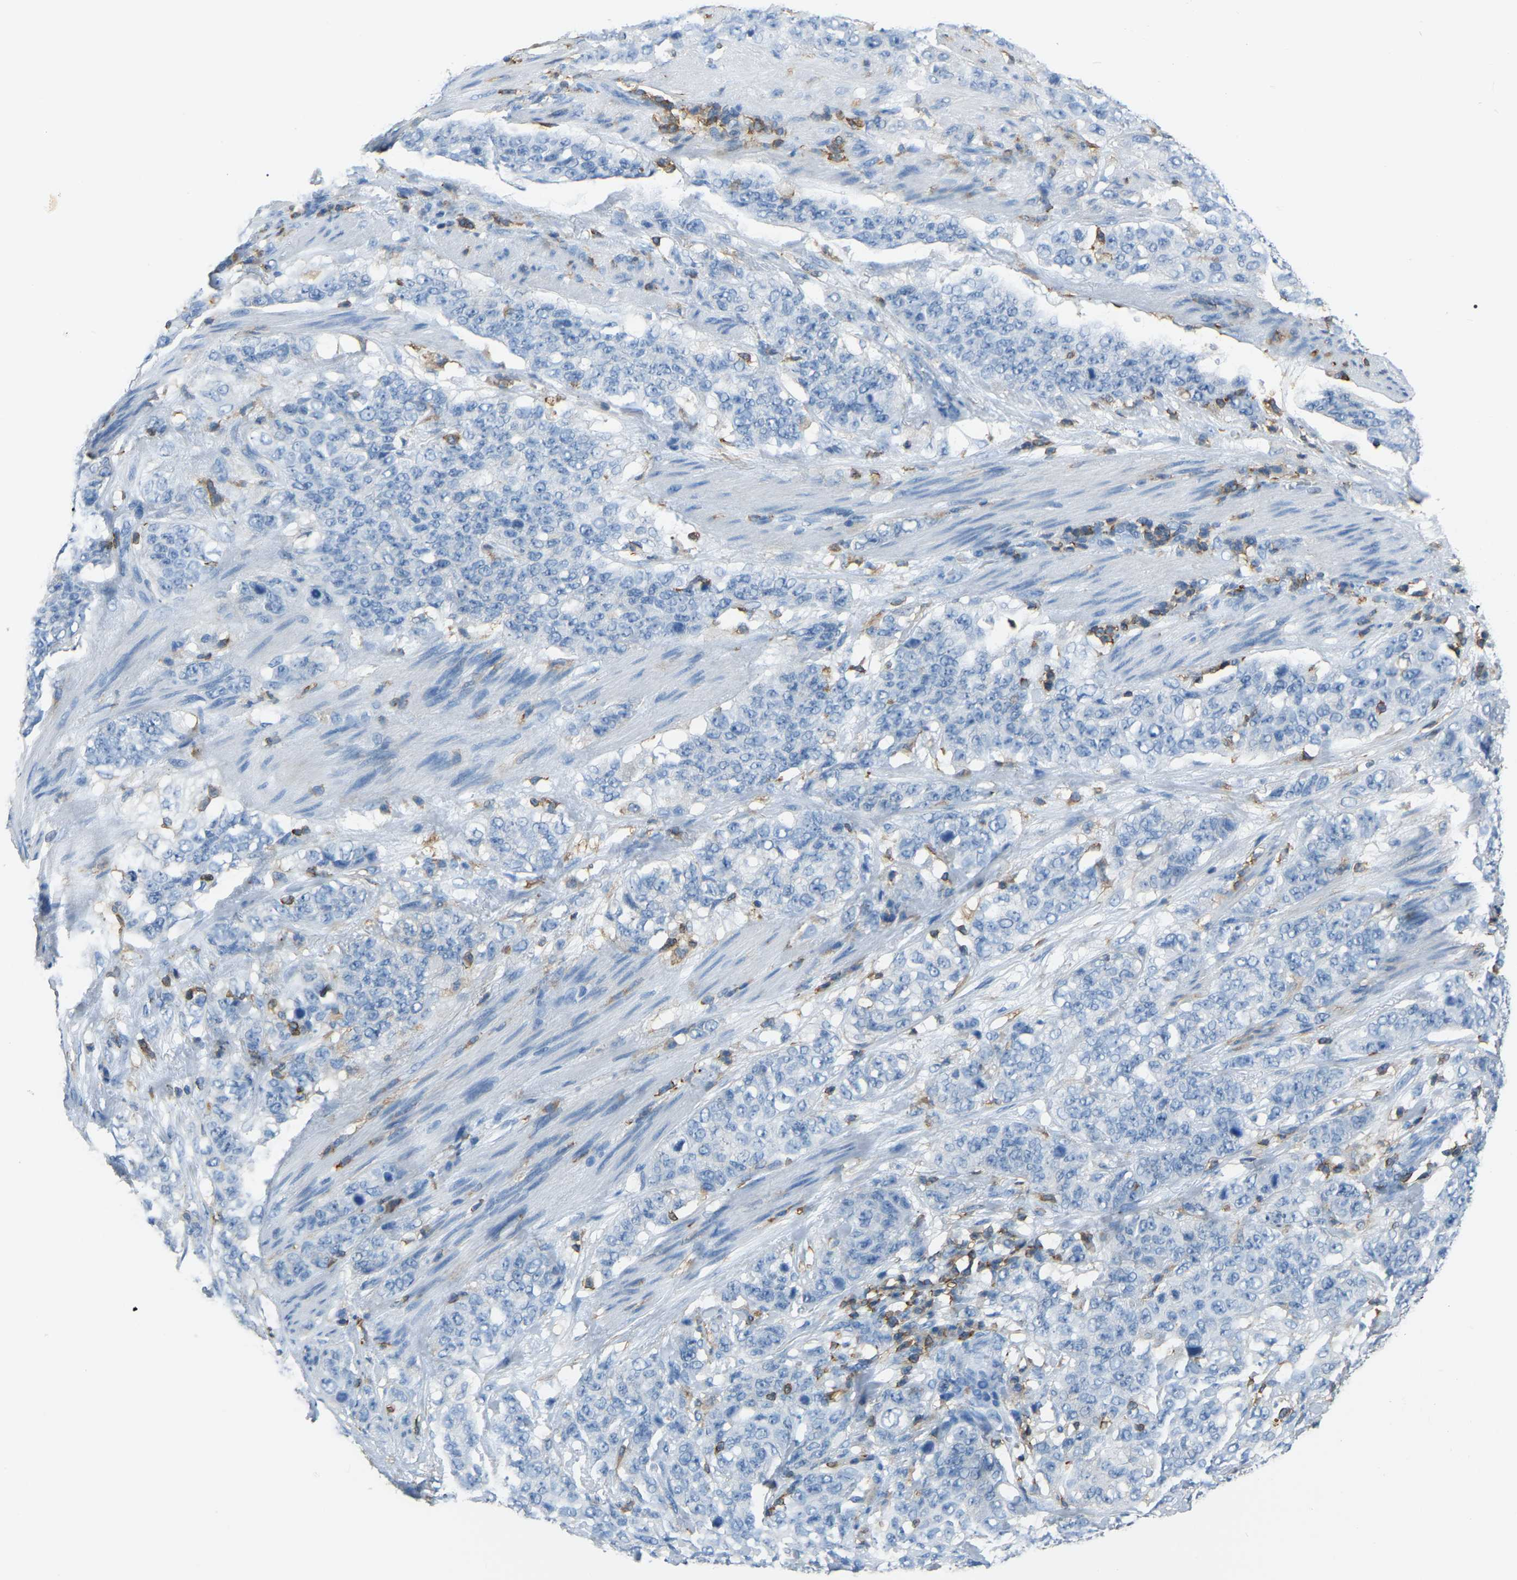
{"staining": {"intensity": "negative", "quantity": "none", "location": "none"}, "tissue": "stomach cancer", "cell_type": "Tumor cells", "image_type": "cancer", "snomed": [{"axis": "morphology", "description": "Adenocarcinoma, NOS"}, {"axis": "topography", "description": "Stomach"}], "caption": "Immunohistochemical staining of human stomach cancer reveals no significant positivity in tumor cells.", "gene": "ARHGAP45", "patient": {"sex": "male", "age": 48}}